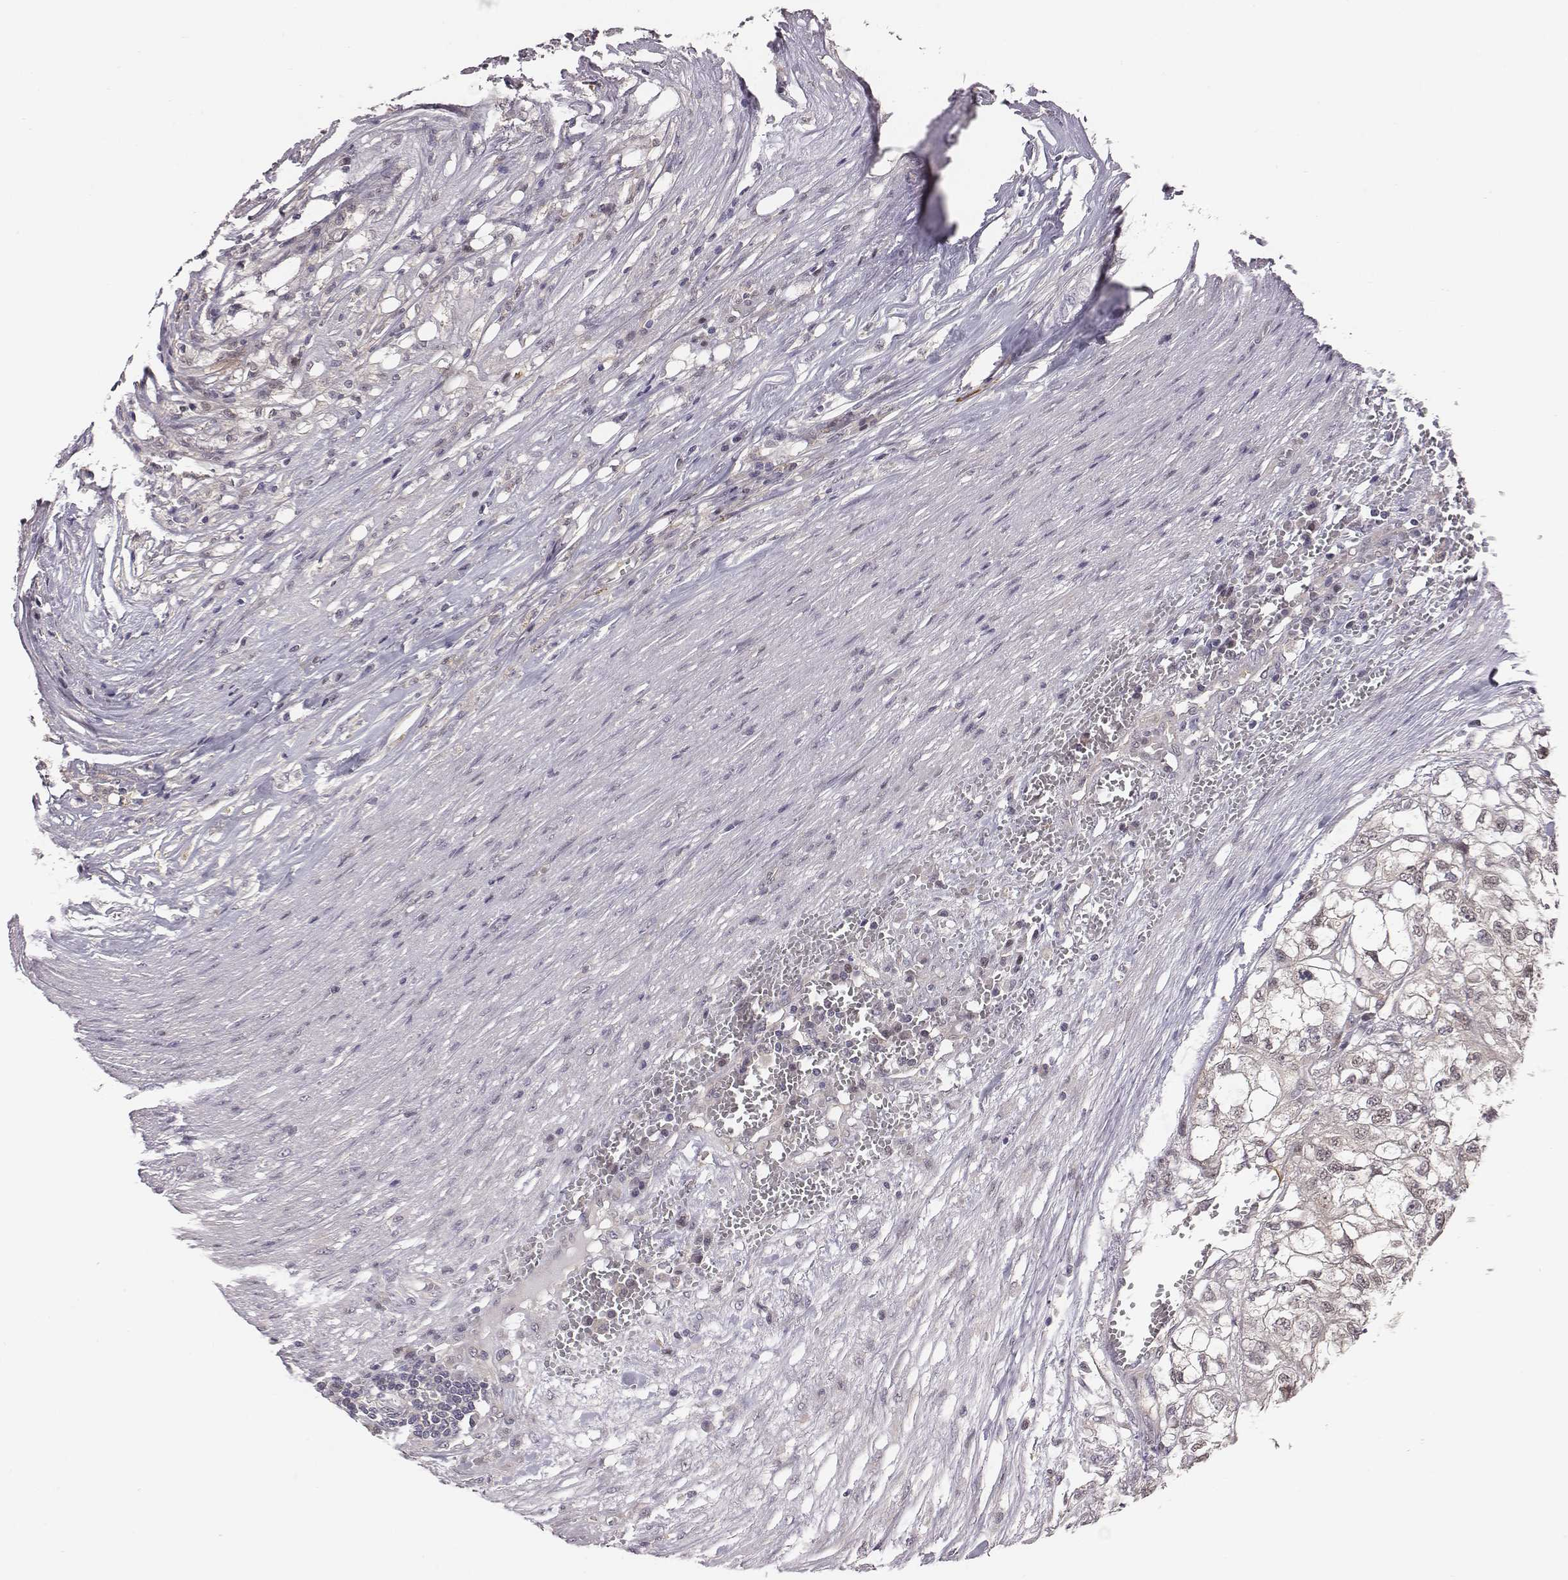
{"staining": {"intensity": "negative", "quantity": "none", "location": "none"}, "tissue": "renal cancer", "cell_type": "Tumor cells", "image_type": "cancer", "snomed": [{"axis": "morphology", "description": "Adenocarcinoma, NOS"}, {"axis": "topography", "description": "Kidney"}], "caption": "Human adenocarcinoma (renal) stained for a protein using IHC demonstrates no positivity in tumor cells.", "gene": "SMURF2", "patient": {"sex": "male", "age": 56}}